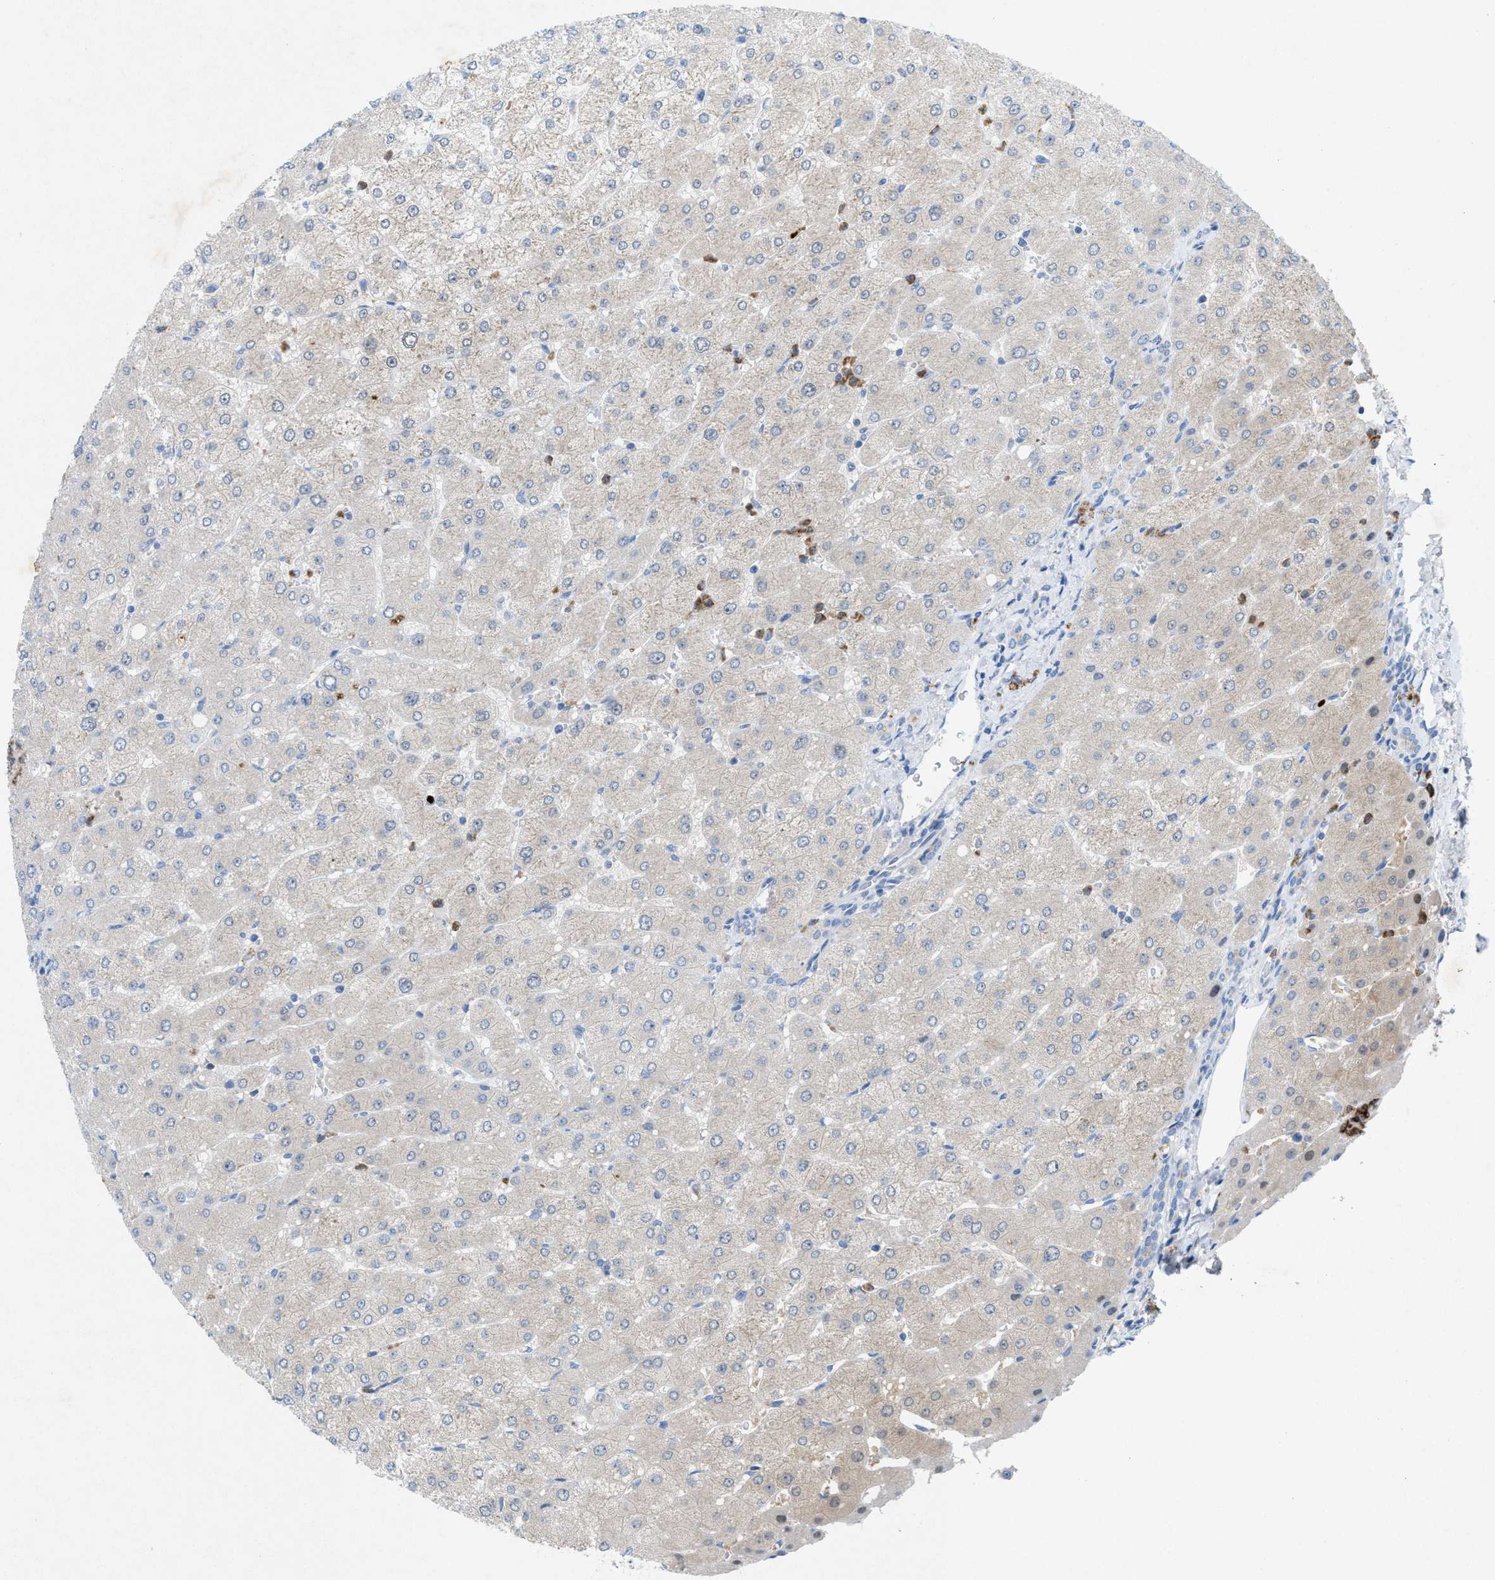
{"staining": {"intensity": "weak", "quantity": "<25%", "location": "cytoplasmic/membranous"}, "tissue": "liver", "cell_type": "Cholangiocytes", "image_type": "normal", "snomed": [{"axis": "morphology", "description": "Normal tissue, NOS"}, {"axis": "topography", "description": "Liver"}], "caption": "Liver stained for a protein using immunohistochemistry exhibits no staining cholangiocytes.", "gene": "CKLF", "patient": {"sex": "male", "age": 55}}